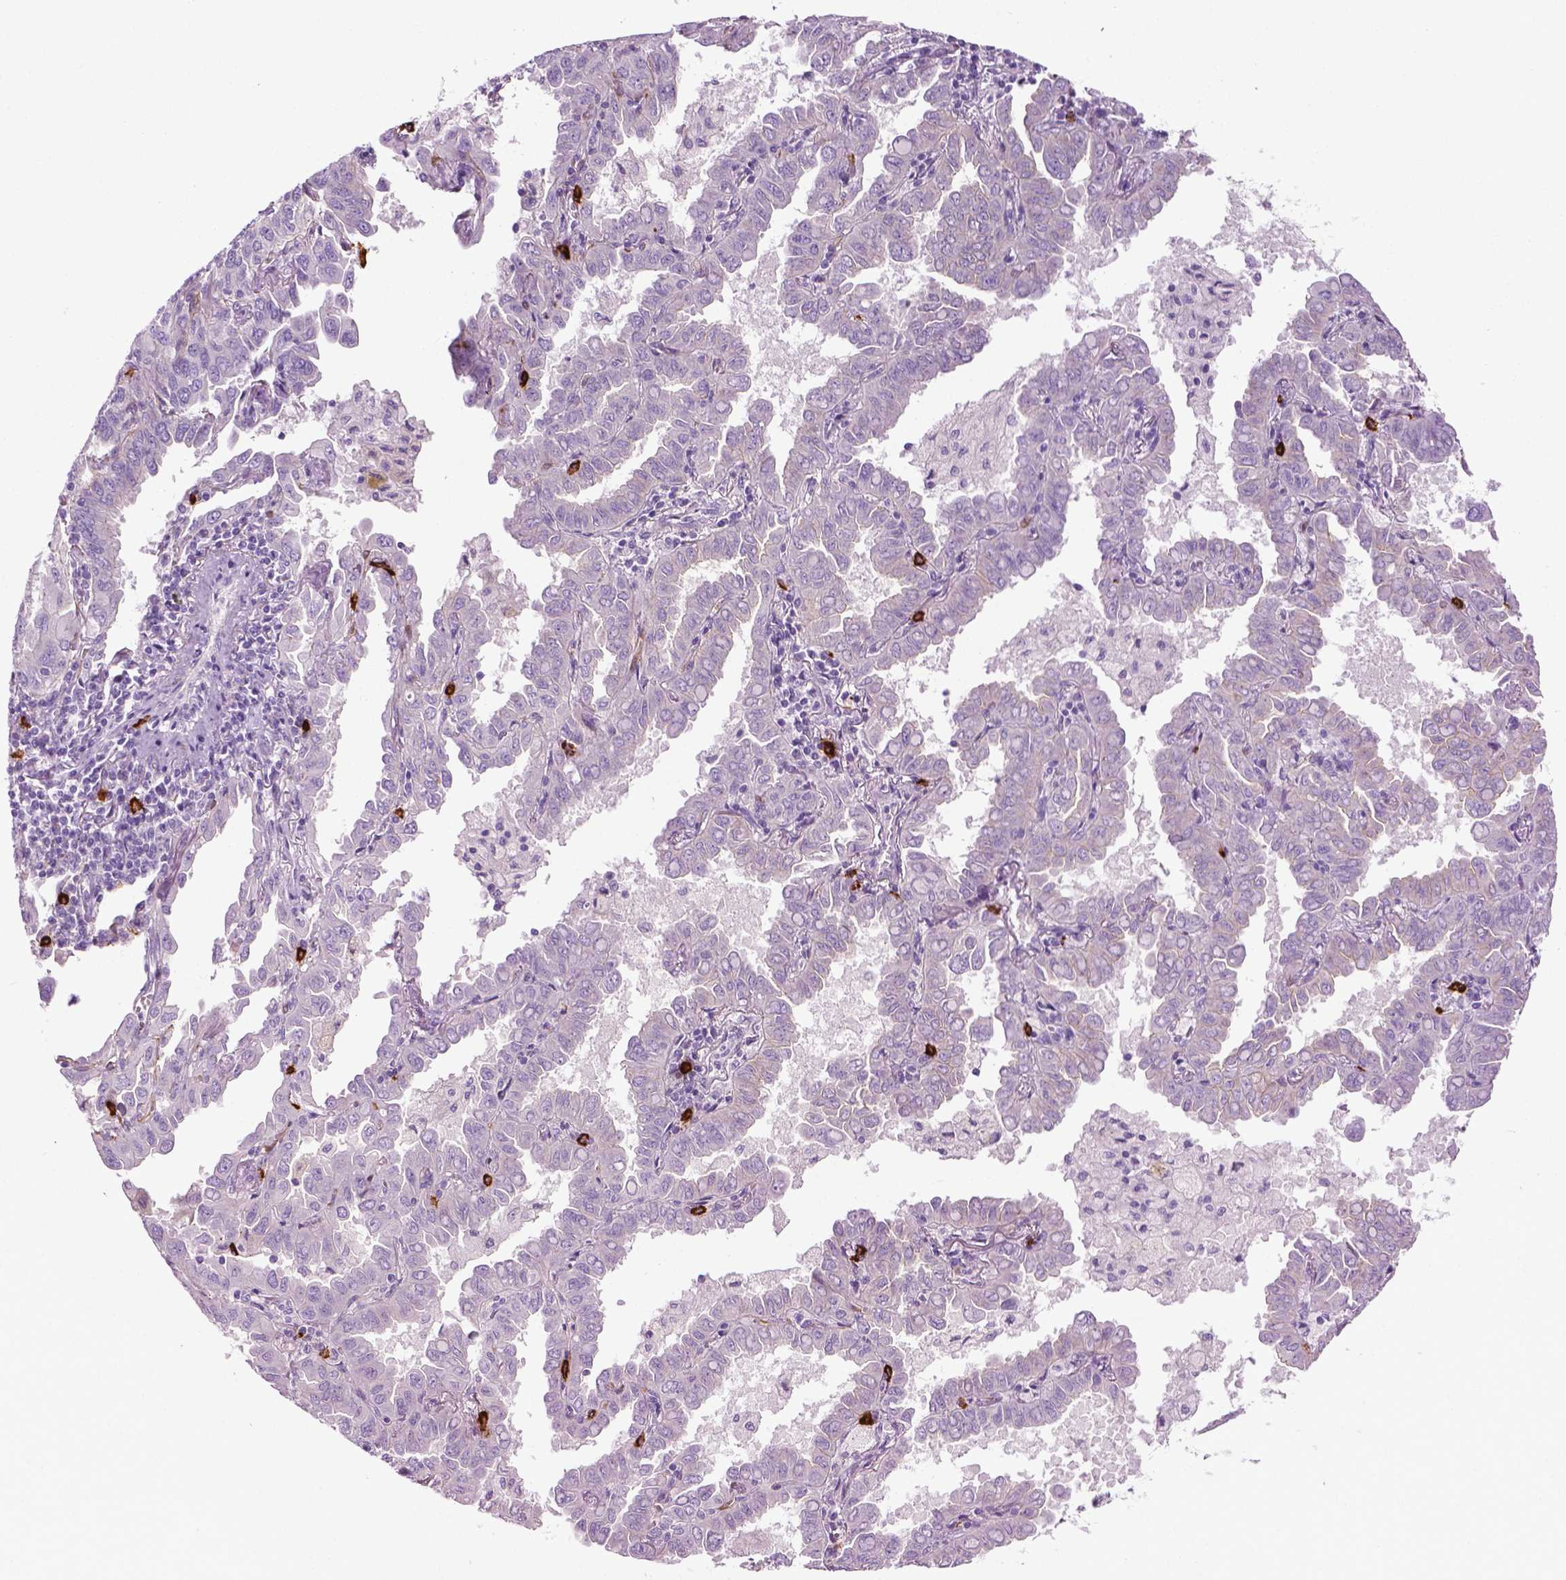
{"staining": {"intensity": "negative", "quantity": "none", "location": "none"}, "tissue": "lung cancer", "cell_type": "Tumor cells", "image_type": "cancer", "snomed": [{"axis": "morphology", "description": "Adenocarcinoma, NOS"}, {"axis": "topography", "description": "Lung"}], "caption": "Tumor cells show no significant positivity in lung cancer.", "gene": "SPECC1L", "patient": {"sex": "male", "age": 64}}